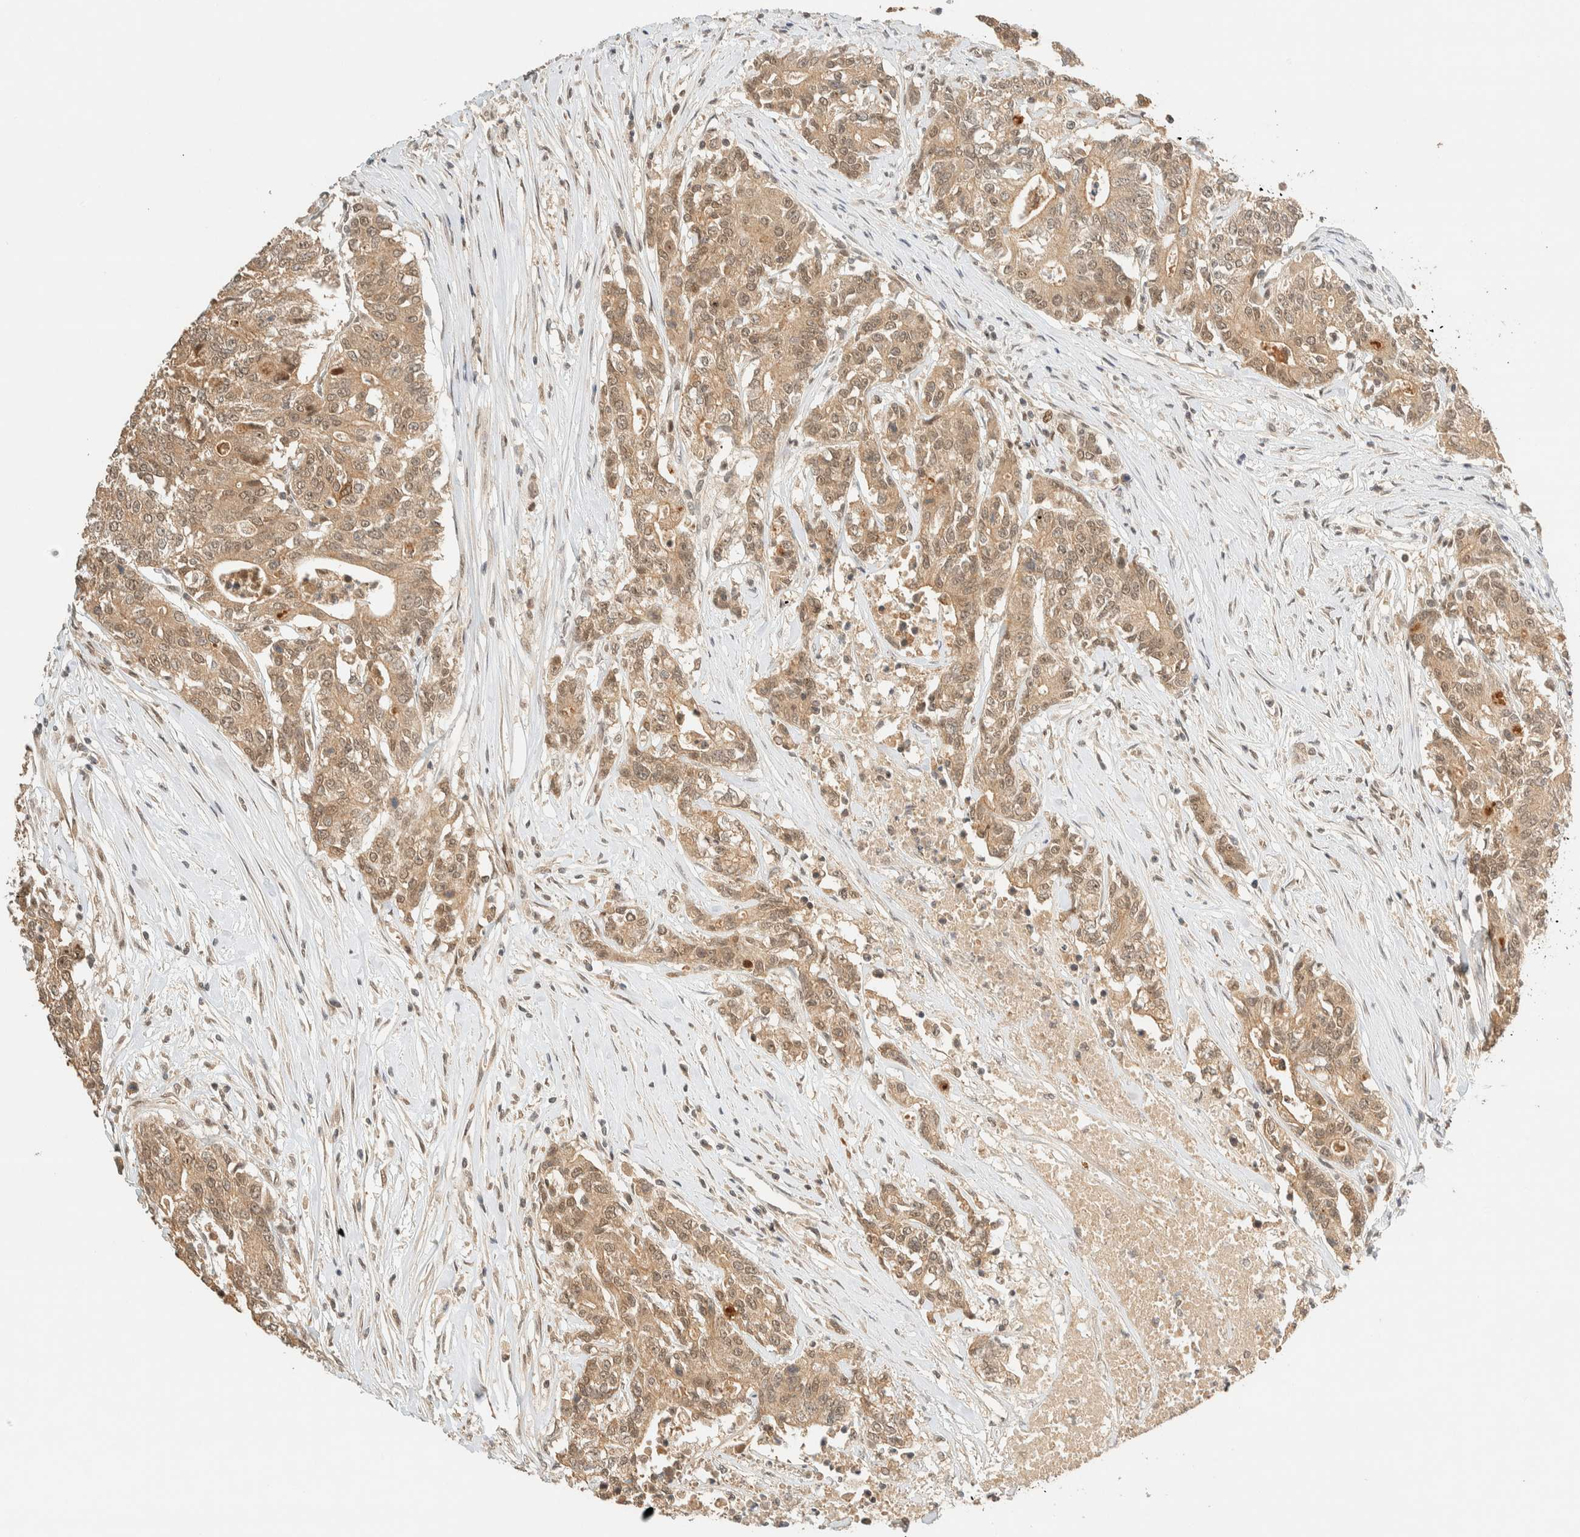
{"staining": {"intensity": "weak", "quantity": ">75%", "location": "cytoplasmic/membranous,nuclear"}, "tissue": "colorectal cancer", "cell_type": "Tumor cells", "image_type": "cancer", "snomed": [{"axis": "morphology", "description": "Adenocarcinoma, NOS"}, {"axis": "topography", "description": "Colon"}], "caption": "This is a micrograph of immunohistochemistry (IHC) staining of adenocarcinoma (colorectal), which shows weak expression in the cytoplasmic/membranous and nuclear of tumor cells.", "gene": "ZBTB34", "patient": {"sex": "female", "age": 77}}